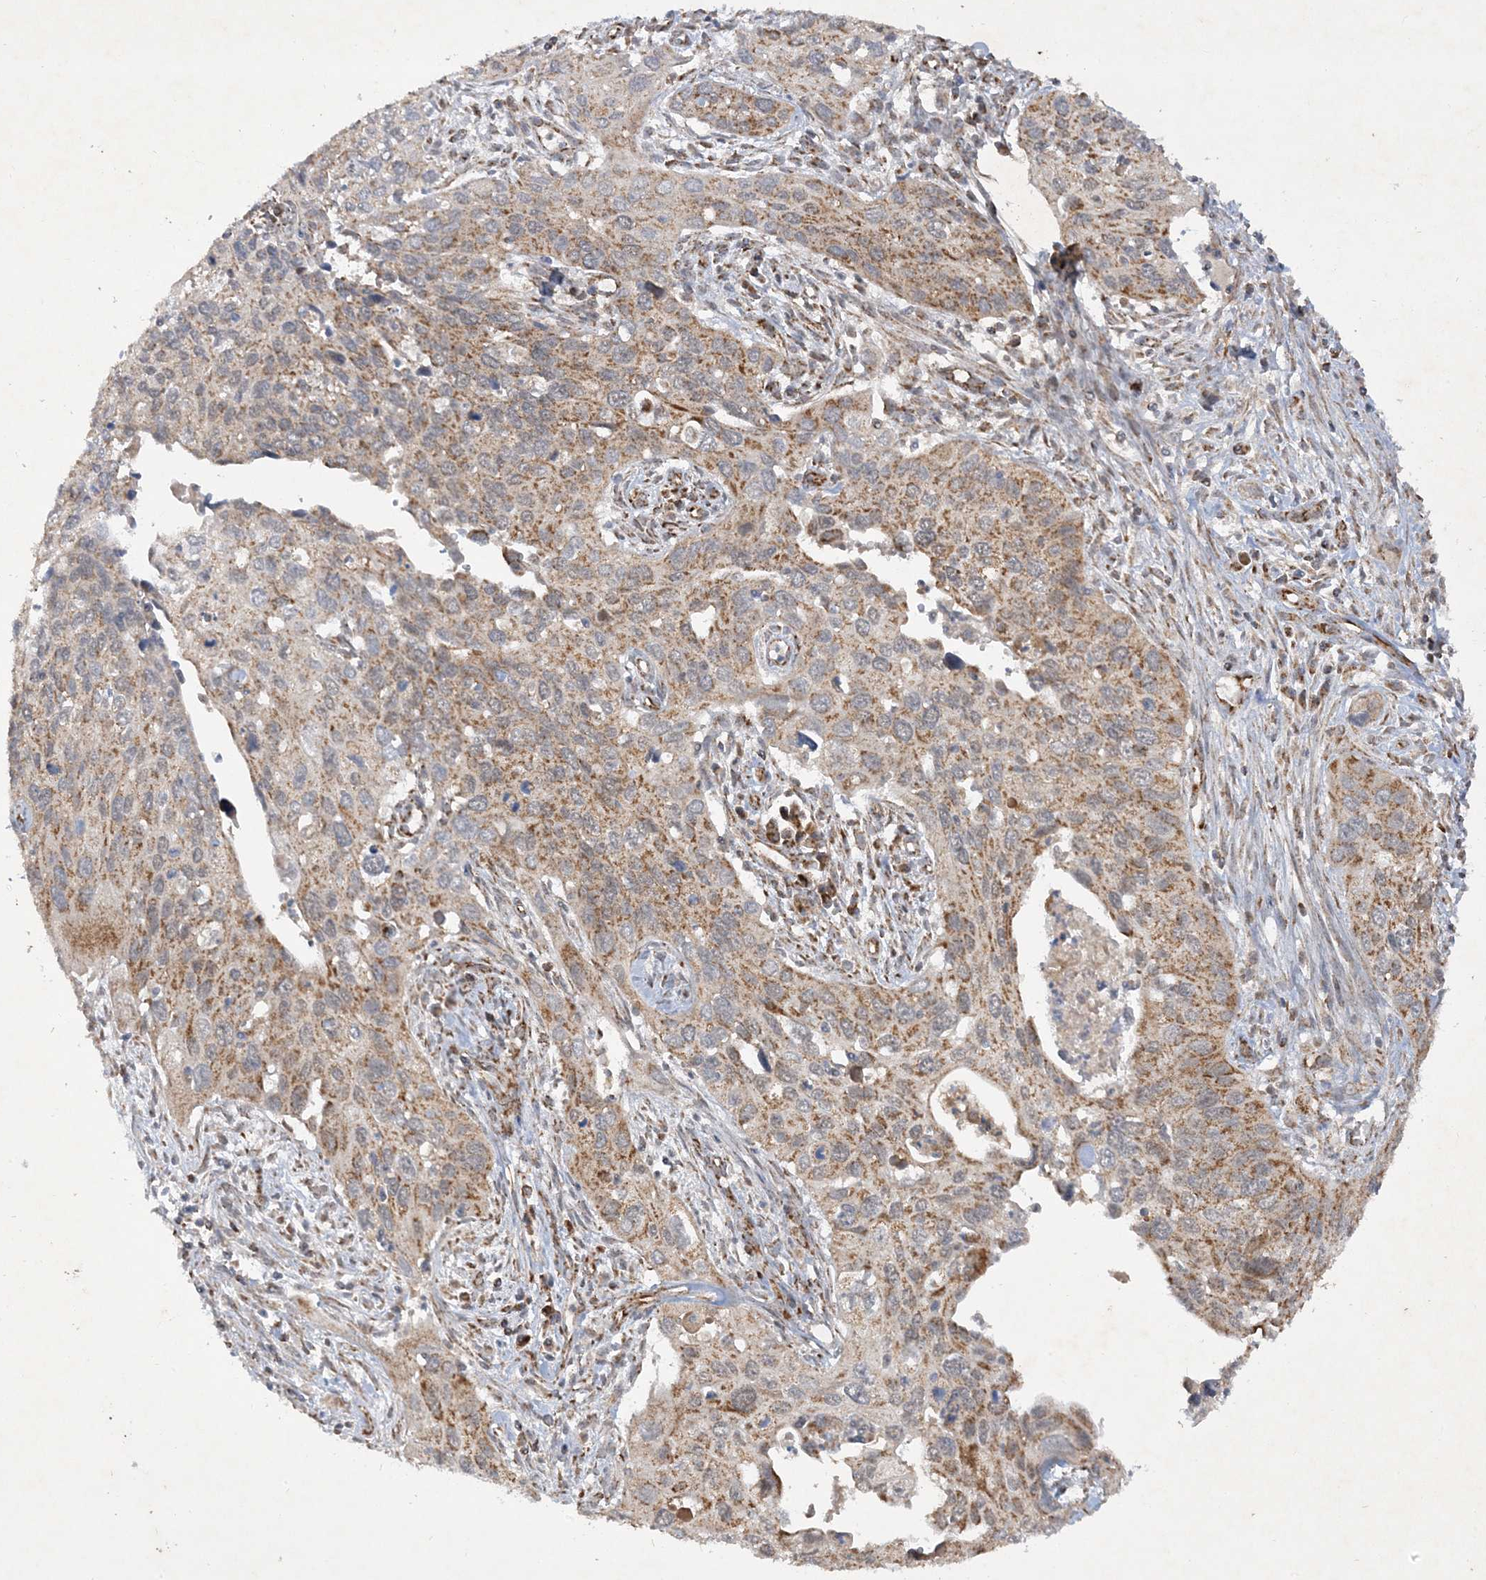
{"staining": {"intensity": "moderate", "quantity": "25%-75%", "location": "cytoplasmic/membranous"}, "tissue": "cervical cancer", "cell_type": "Tumor cells", "image_type": "cancer", "snomed": [{"axis": "morphology", "description": "Squamous cell carcinoma, NOS"}, {"axis": "topography", "description": "Cervix"}], "caption": "Protein positivity by immunohistochemistry (IHC) shows moderate cytoplasmic/membranous positivity in about 25%-75% of tumor cells in cervical squamous cell carcinoma.", "gene": "NDUFAF3", "patient": {"sex": "female", "age": 55}}